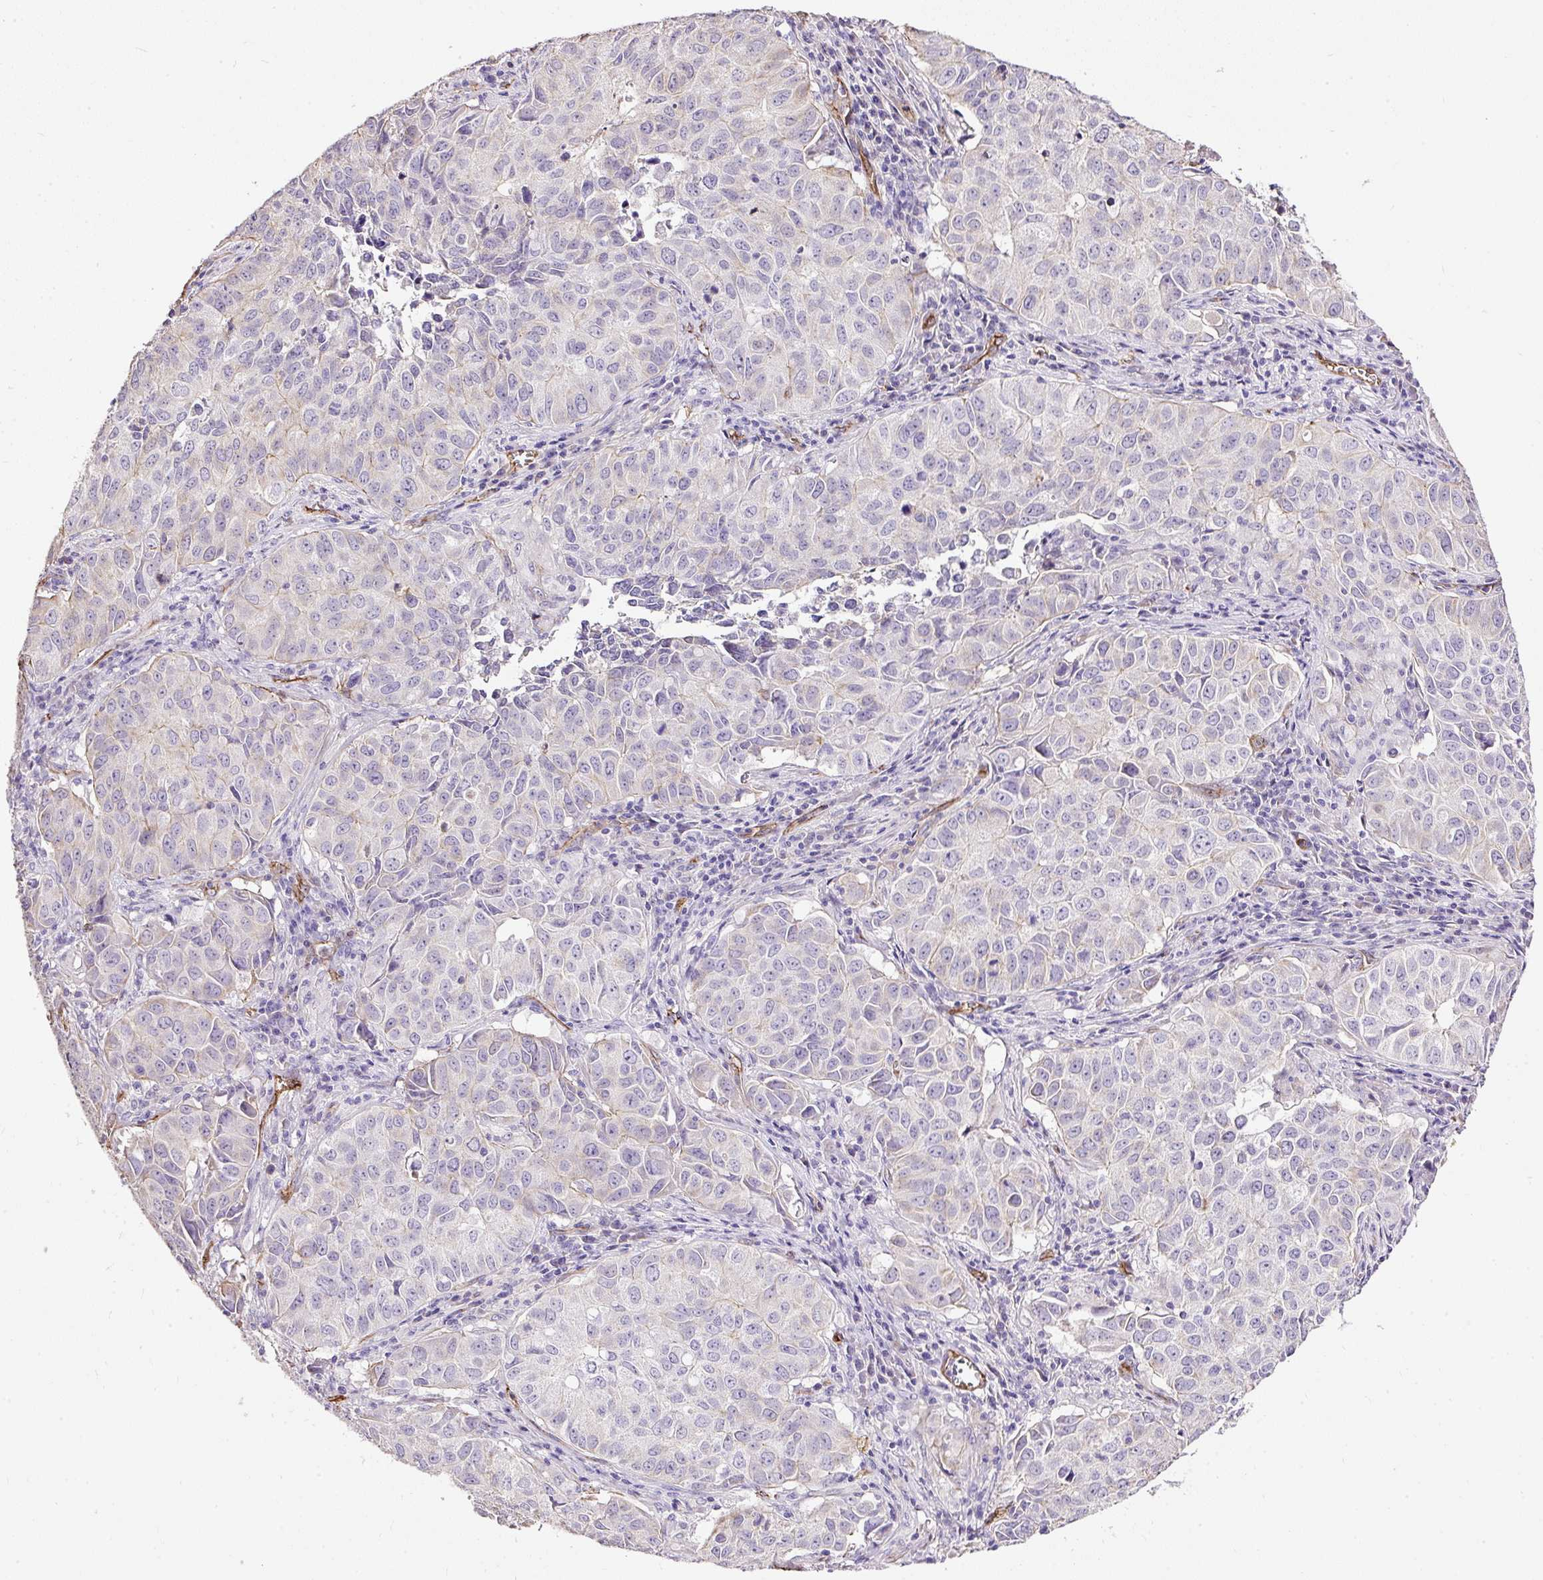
{"staining": {"intensity": "negative", "quantity": "none", "location": "none"}, "tissue": "lung cancer", "cell_type": "Tumor cells", "image_type": "cancer", "snomed": [{"axis": "morphology", "description": "Adenocarcinoma, NOS"}, {"axis": "topography", "description": "Lung"}], "caption": "A high-resolution image shows immunohistochemistry (IHC) staining of lung cancer (adenocarcinoma), which reveals no significant positivity in tumor cells.", "gene": "MAGEB16", "patient": {"sex": "female", "age": 50}}